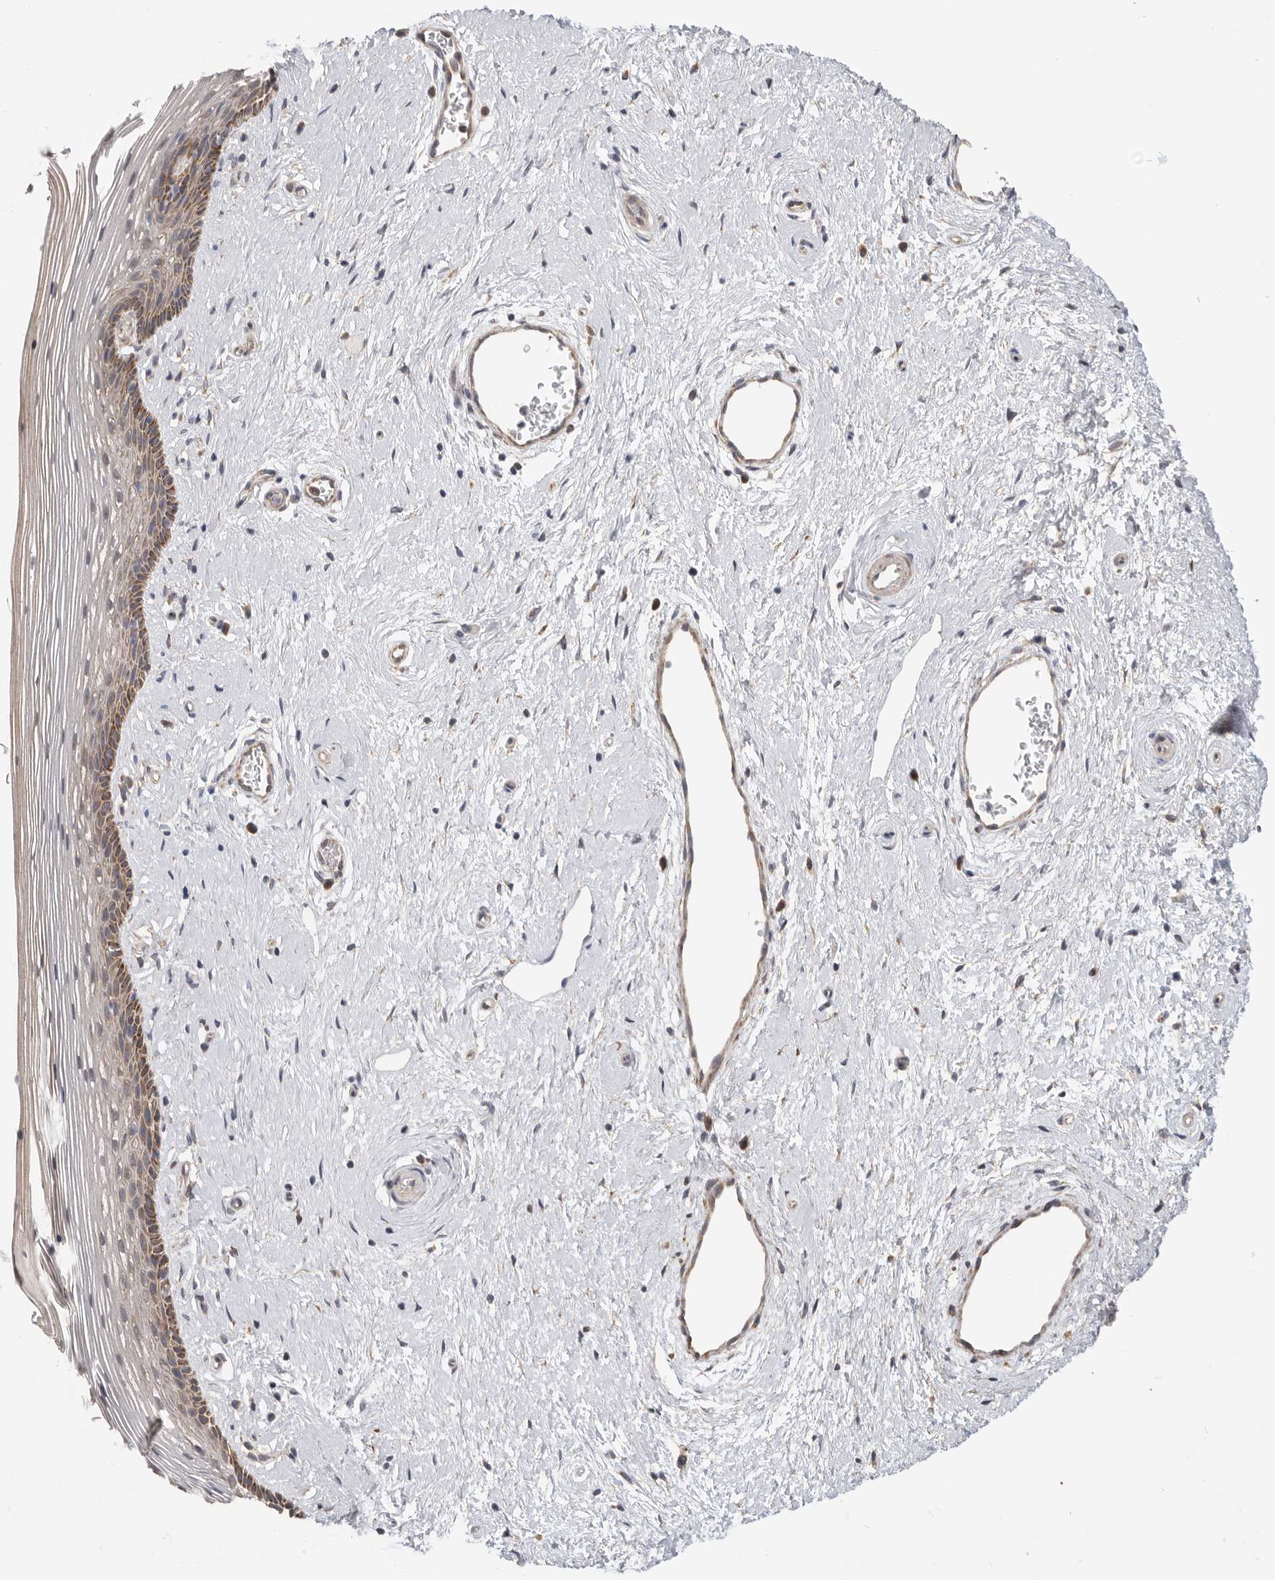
{"staining": {"intensity": "strong", "quantity": "25%-75%", "location": "cytoplasmic/membranous"}, "tissue": "vagina", "cell_type": "Squamous epithelial cells", "image_type": "normal", "snomed": [{"axis": "morphology", "description": "Normal tissue, NOS"}, {"axis": "topography", "description": "Vagina"}], "caption": "A high-resolution image shows immunohistochemistry (IHC) staining of benign vagina, which exhibits strong cytoplasmic/membranous staining in approximately 25%-75% of squamous epithelial cells.", "gene": "MTFR1L", "patient": {"sex": "female", "age": 46}}